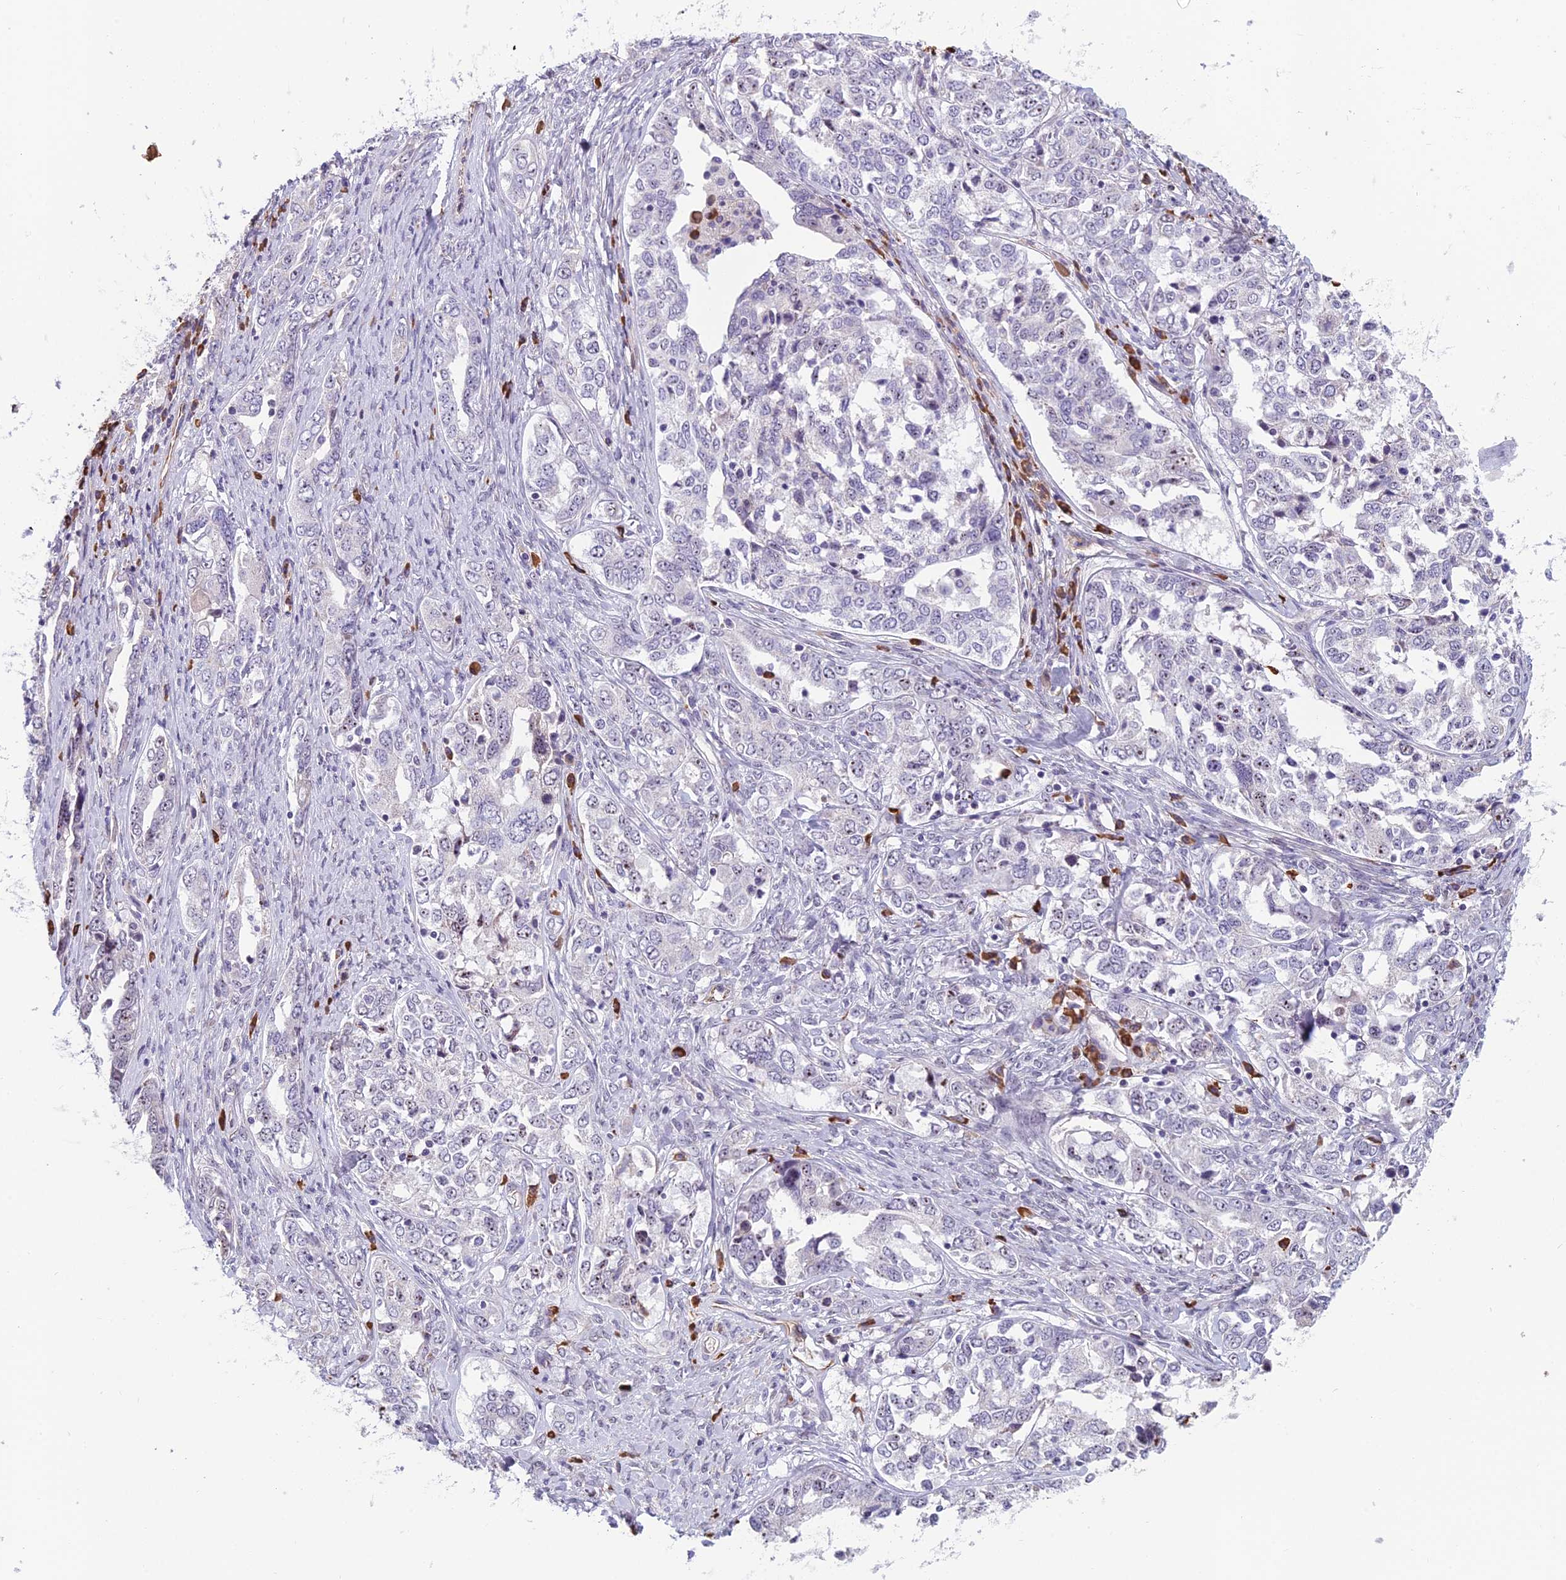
{"staining": {"intensity": "negative", "quantity": "none", "location": "none"}, "tissue": "ovarian cancer", "cell_type": "Tumor cells", "image_type": "cancer", "snomed": [{"axis": "morphology", "description": "Carcinoma, endometroid"}, {"axis": "topography", "description": "Ovary"}], "caption": "Protein analysis of ovarian cancer (endometroid carcinoma) shows no significant positivity in tumor cells.", "gene": "NOC2L", "patient": {"sex": "female", "age": 62}}